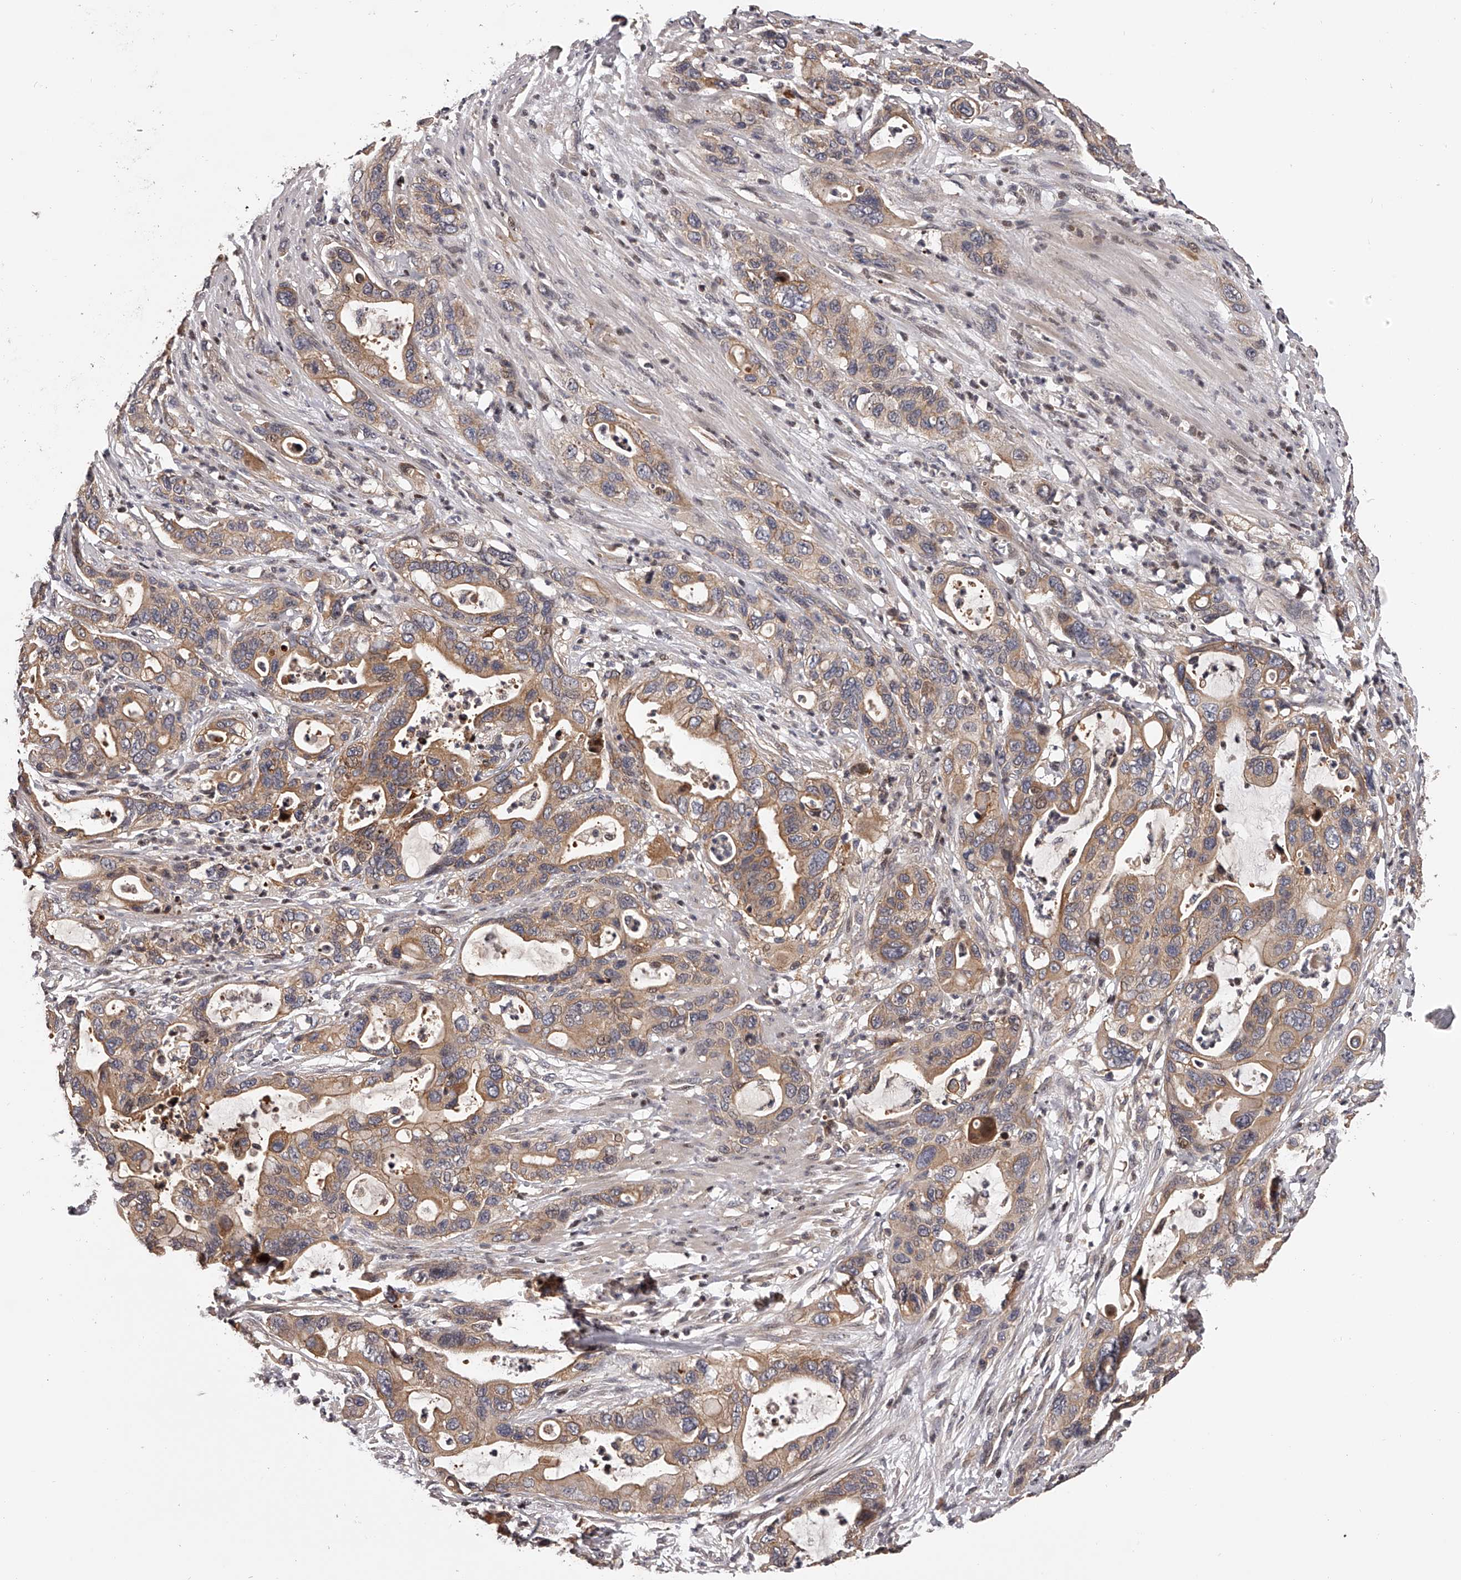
{"staining": {"intensity": "moderate", "quantity": ">75%", "location": "cytoplasmic/membranous"}, "tissue": "pancreatic cancer", "cell_type": "Tumor cells", "image_type": "cancer", "snomed": [{"axis": "morphology", "description": "Adenocarcinoma, NOS"}, {"axis": "topography", "description": "Pancreas"}], "caption": "IHC (DAB) staining of human pancreatic cancer demonstrates moderate cytoplasmic/membranous protein staining in about >75% of tumor cells.", "gene": "PFDN2", "patient": {"sex": "female", "age": 71}}